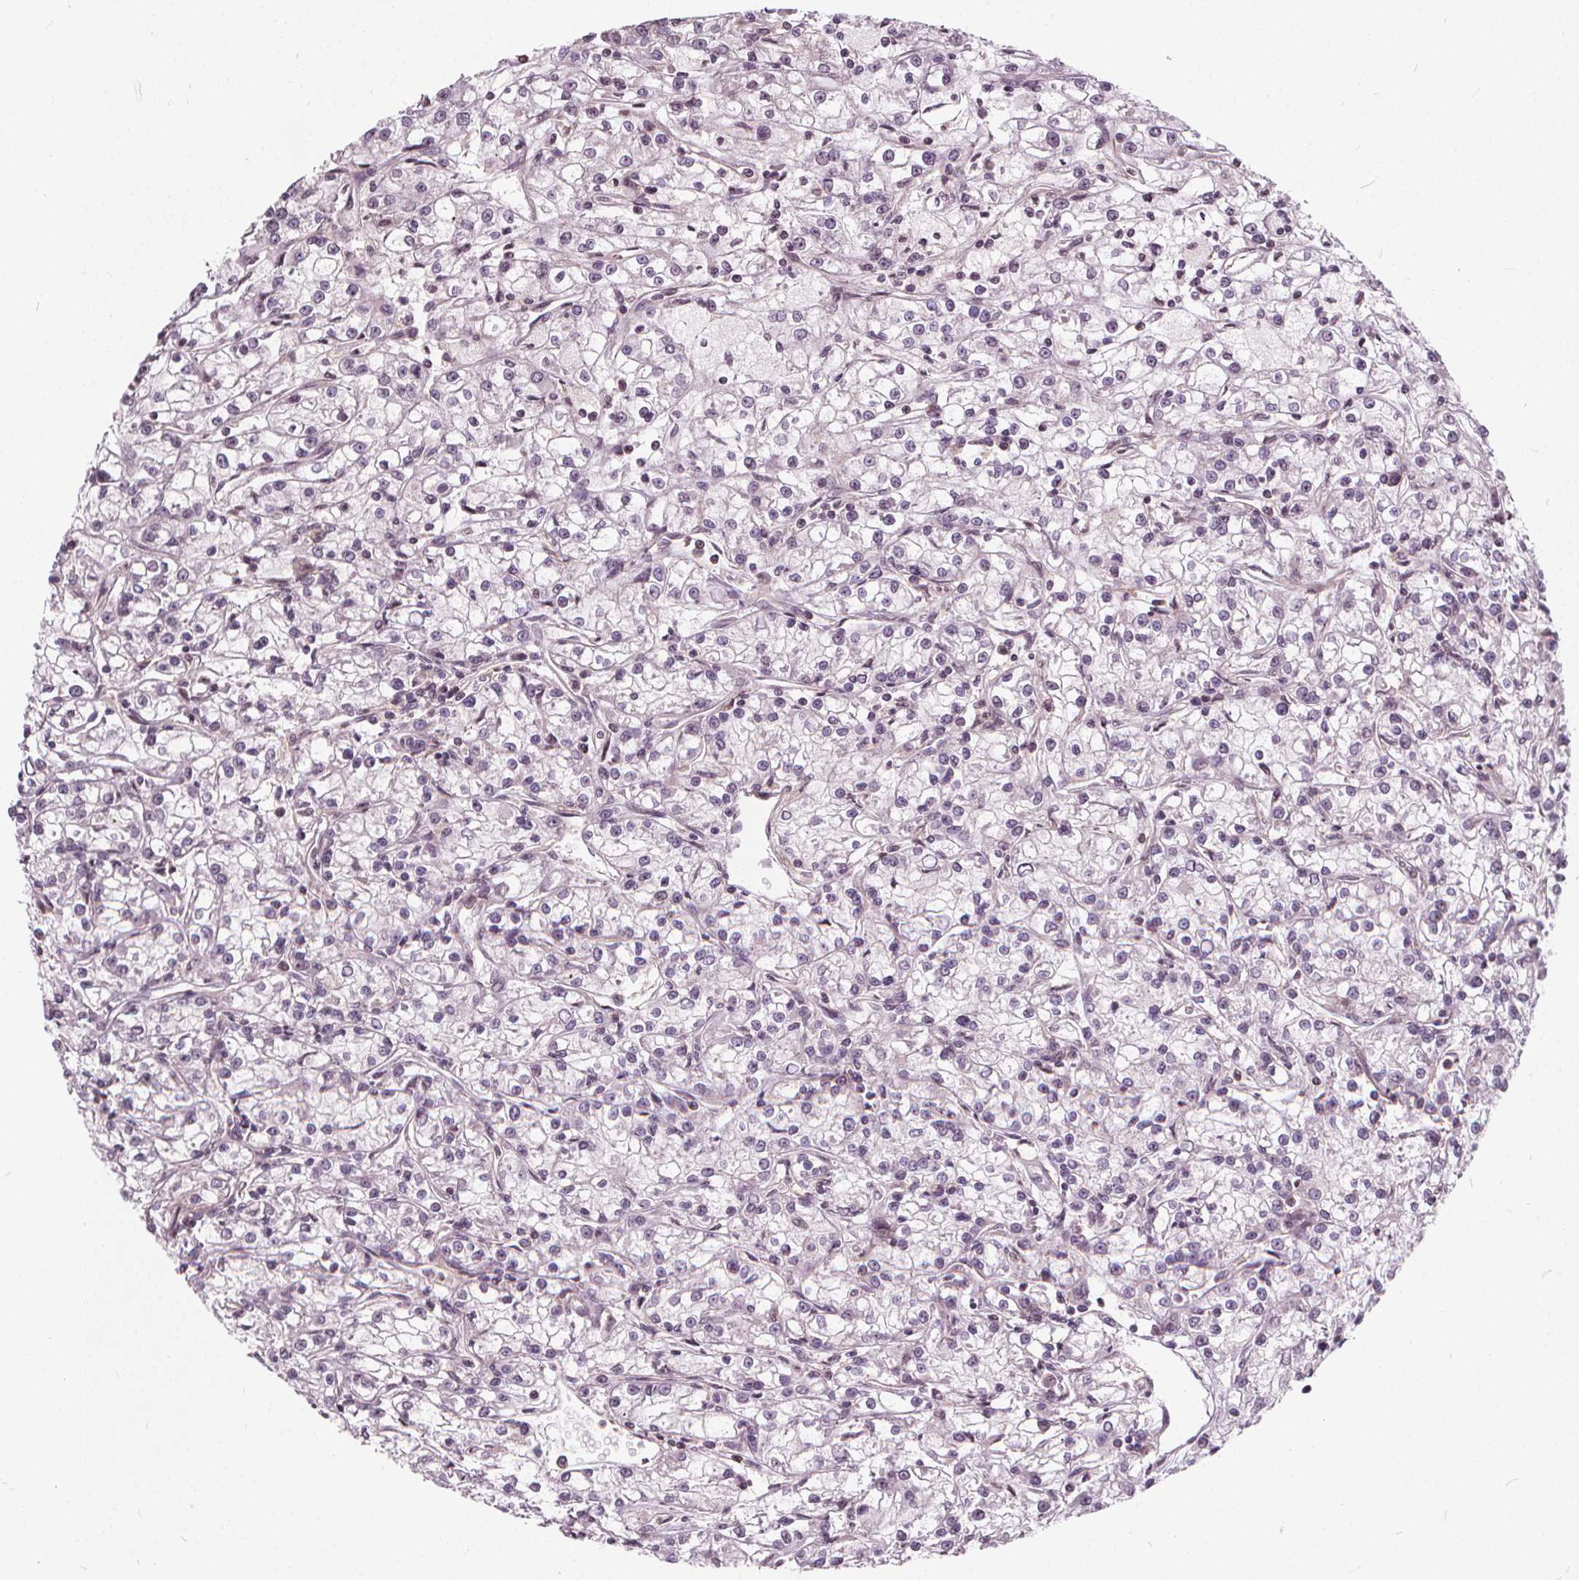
{"staining": {"intensity": "negative", "quantity": "none", "location": "none"}, "tissue": "renal cancer", "cell_type": "Tumor cells", "image_type": "cancer", "snomed": [{"axis": "morphology", "description": "Adenocarcinoma, NOS"}, {"axis": "topography", "description": "Kidney"}], "caption": "Micrograph shows no significant protein positivity in tumor cells of renal adenocarcinoma. (IHC, brightfield microscopy, high magnification).", "gene": "INPP5E", "patient": {"sex": "female", "age": 59}}